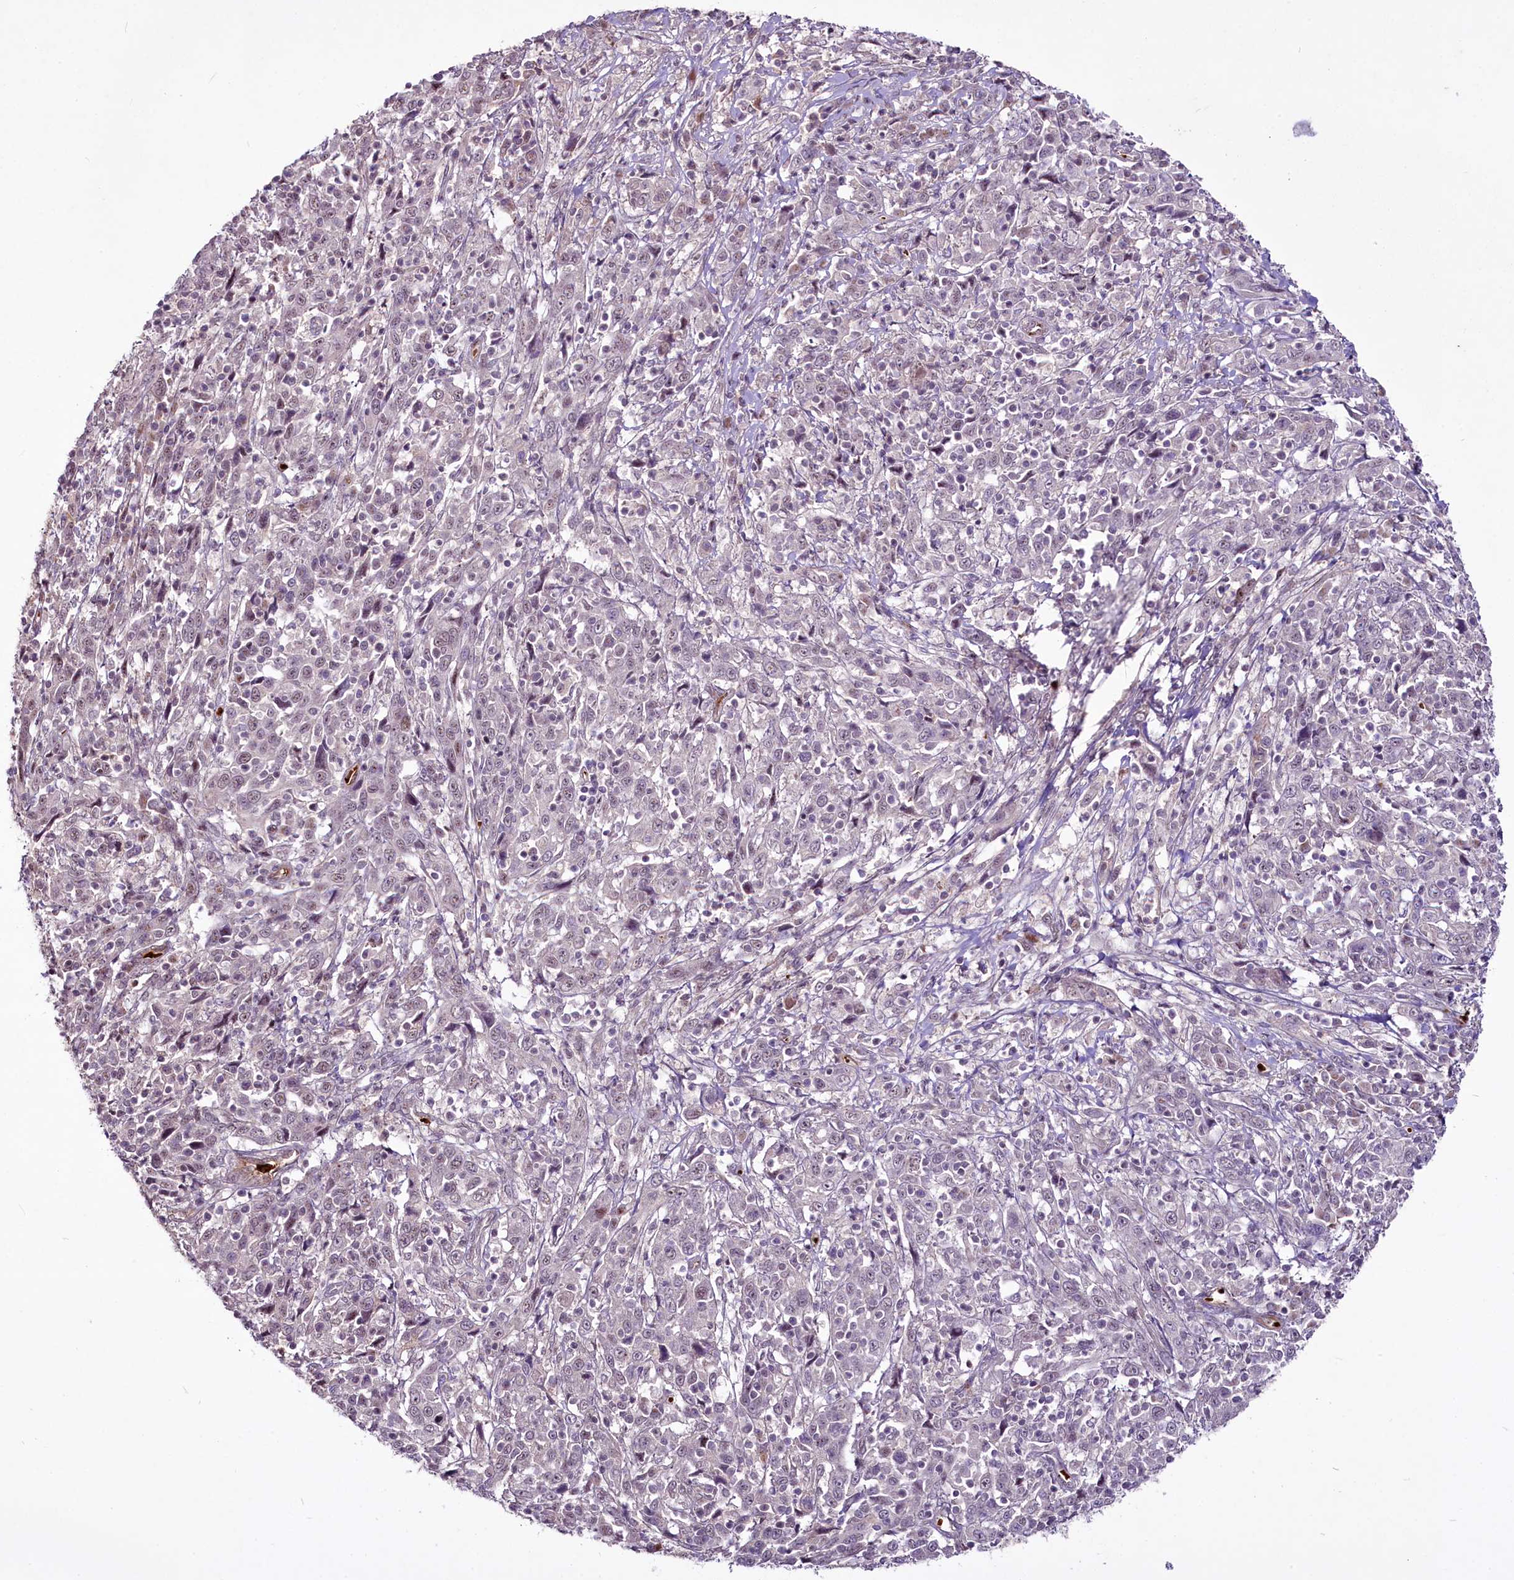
{"staining": {"intensity": "weak", "quantity": "<25%", "location": "nuclear"}, "tissue": "cervical cancer", "cell_type": "Tumor cells", "image_type": "cancer", "snomed": [{"axis": "morphology", "description": "Squamous cell carcinoma, NOS"}, {"axis": "topography", "description": "Cervix"}], "caption": "IHC histopathology image of human cervical cancer stained for a protein (brown), which exhibits no staining in tumor cells.", "gene": "SUSD3", "patient": {"sex": "female", "age": 46}}